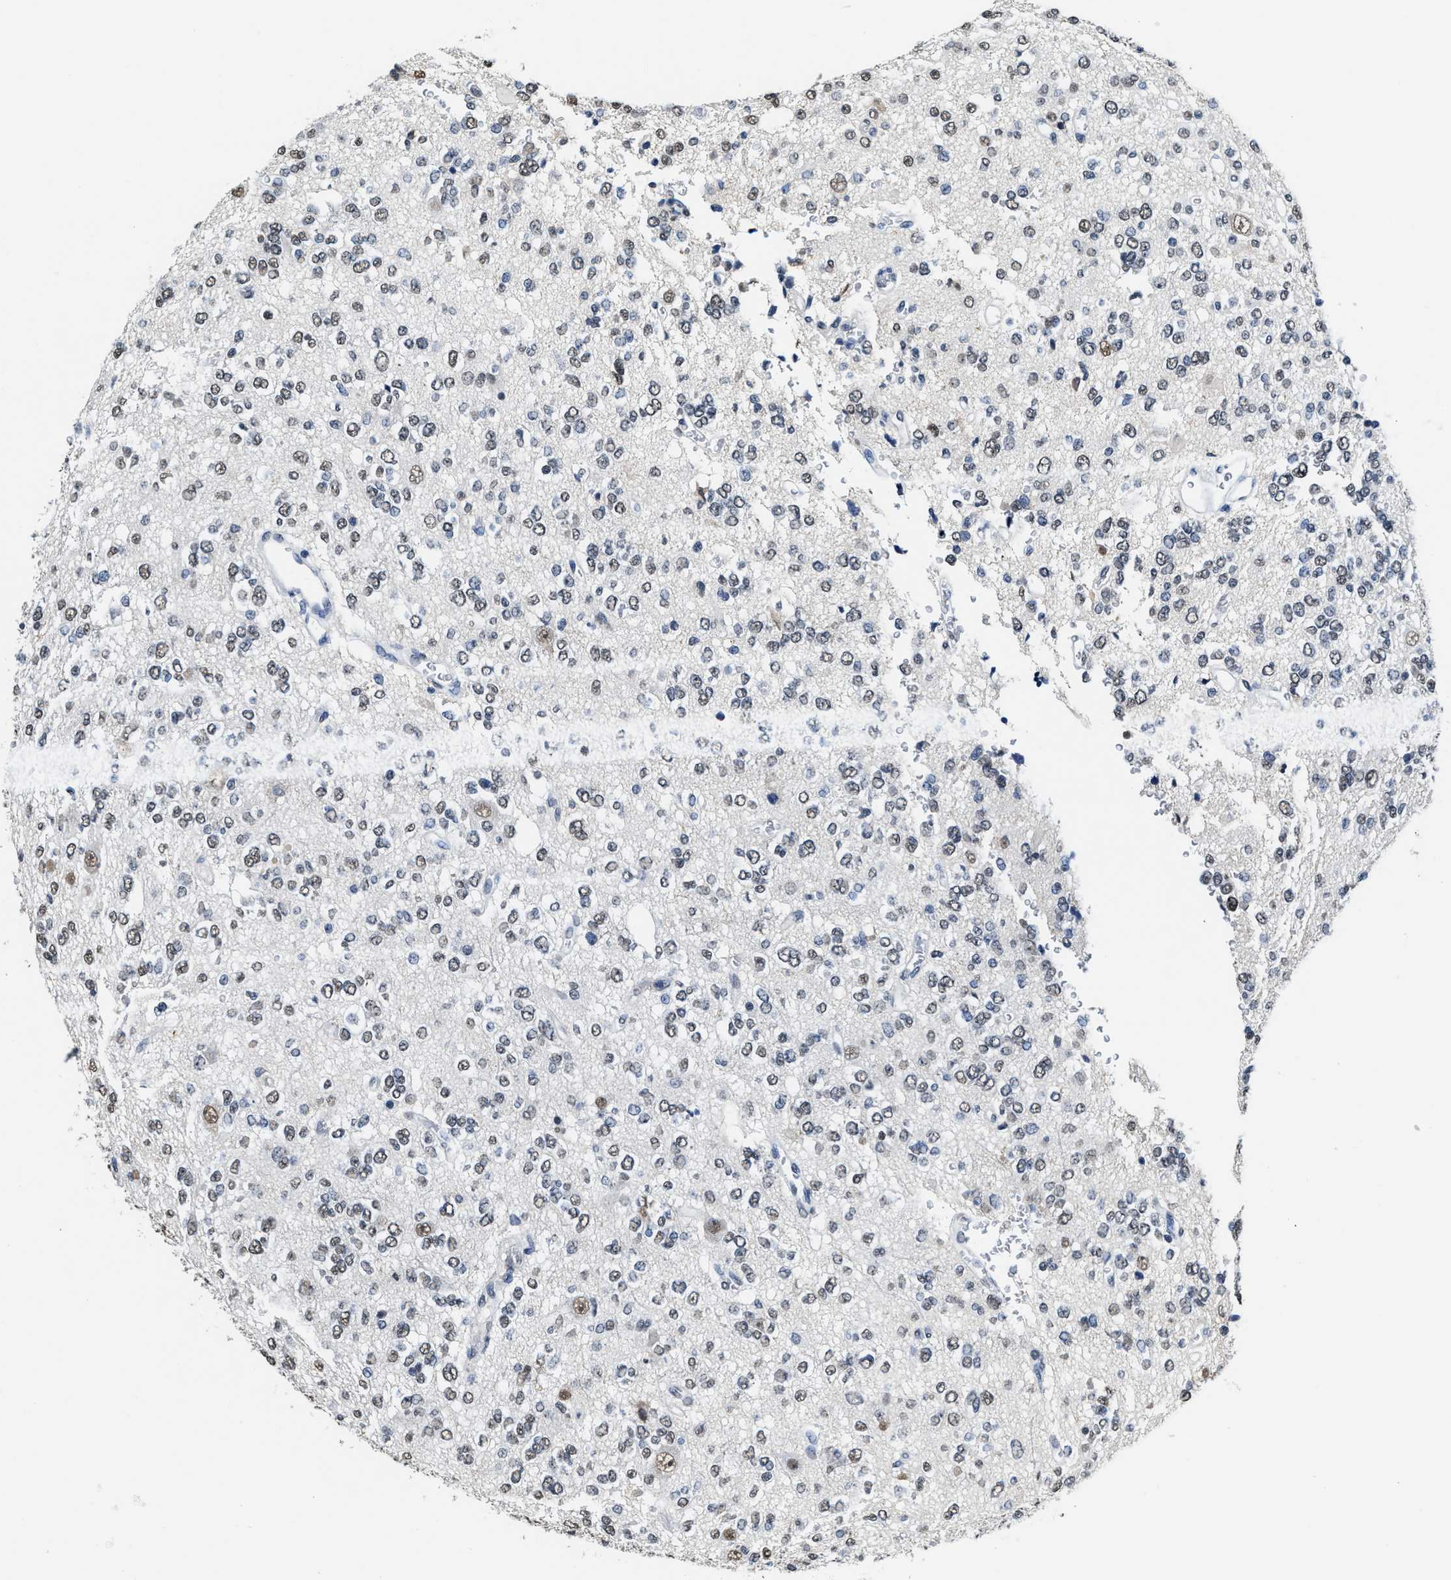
{"staining": {"intensity": "weak", "quantity": "25%-75%", "location": "nuclear"}, "tissue": "glioma", "cell_type": "Tumor cells", "image_type": "cancer", "snomed": [{"axis": "morphology", "description": "Glioma, malignant, Low grade"}, {"axis": "topography", "description": "Brain"}], "caption": "Weak nuclear staining is present in about 25%-75% of tumor cells in glioma.", "gene": "SUPT16H", "patient": {"sex": "male", "age": 38}}